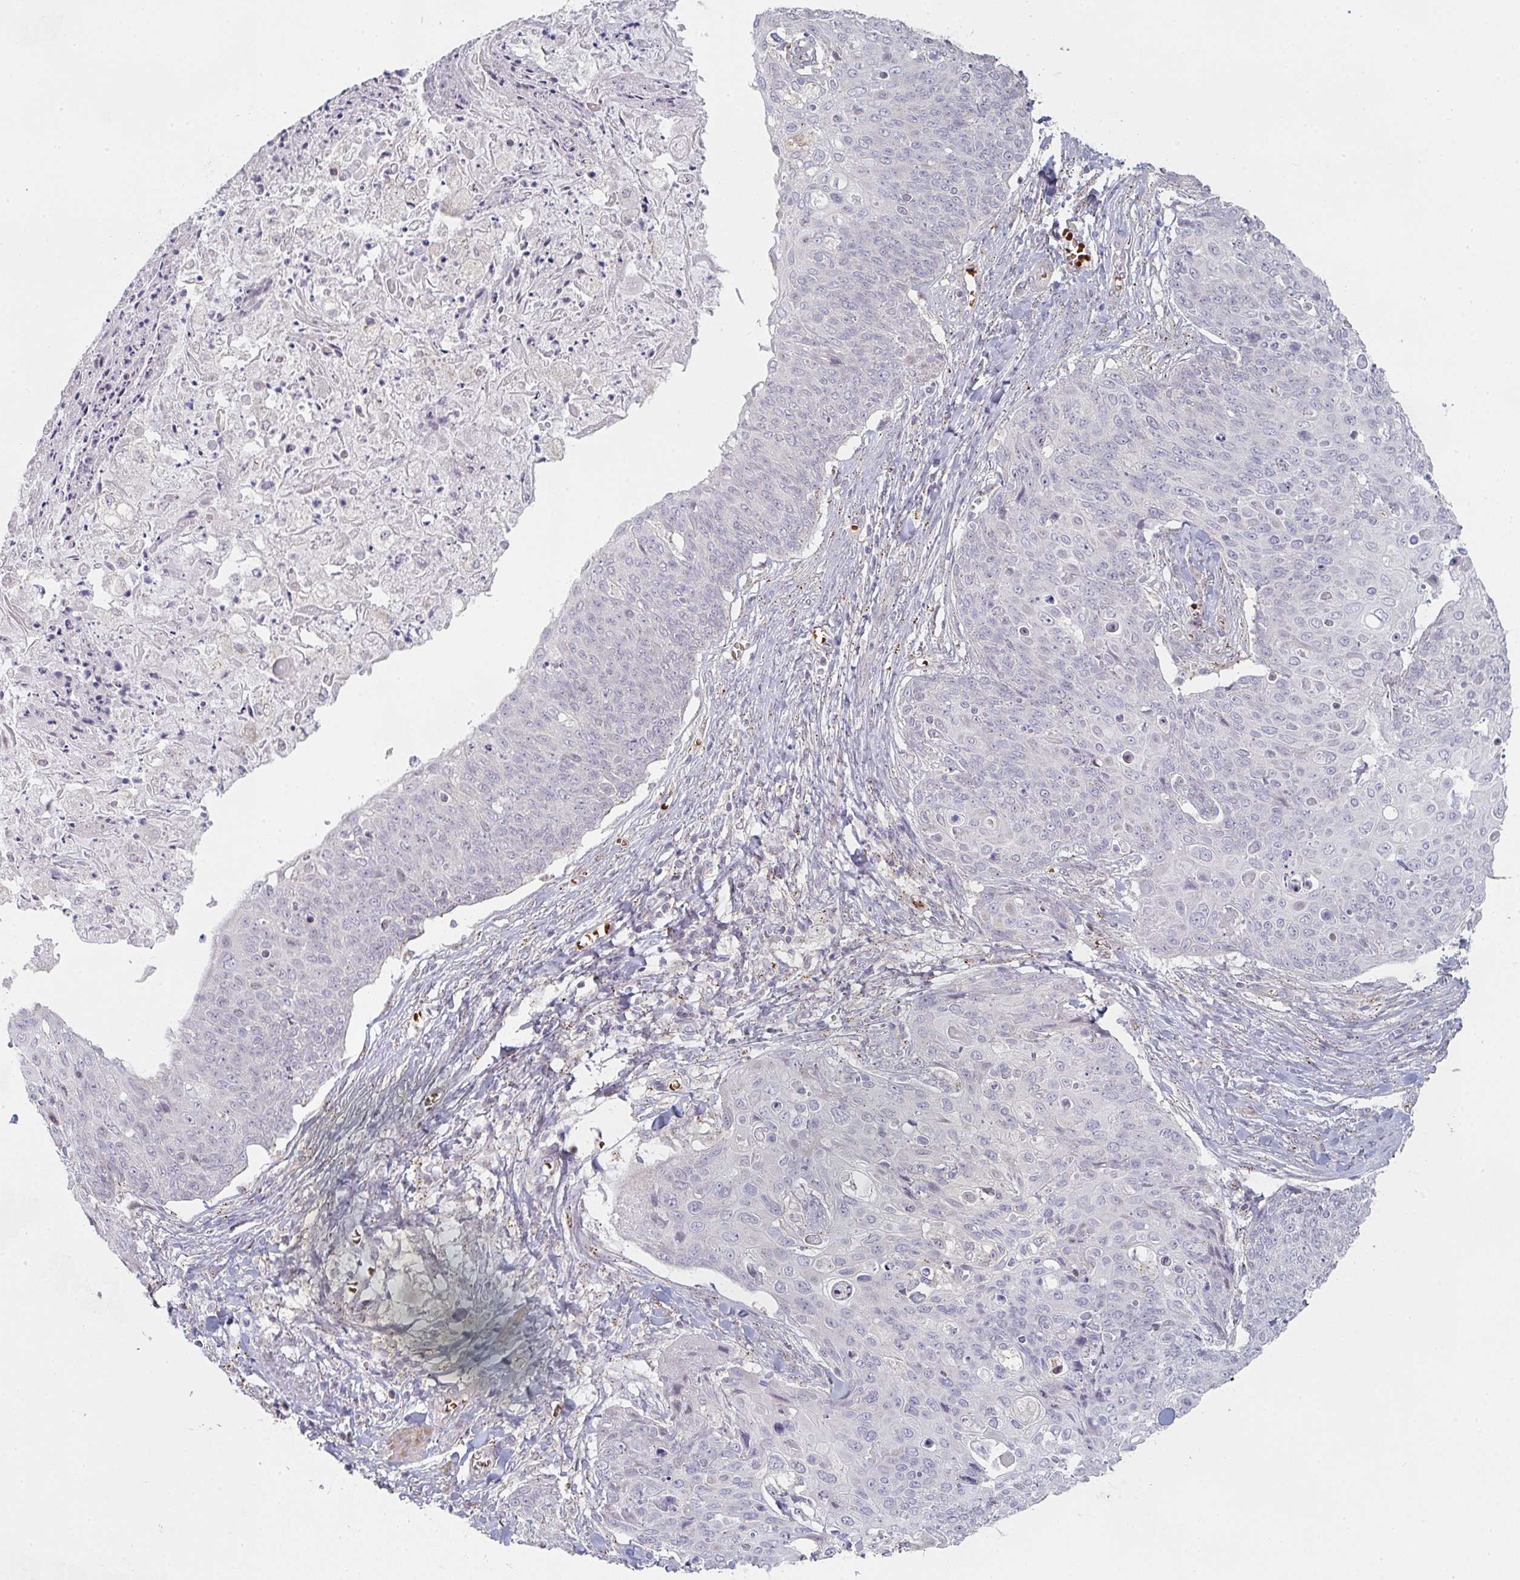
{"staining": {"intensity": "negative", "quantity": "none", "location": "none"}, "tissue": "skin cancer", "cell_type": "Tumor cells", "image_type": "cancer", "snomed": [{"axis": "morphology", "description": "Squamous cell carcinoma, NOS"}, {"axis": "topography", "description": "Skin"}, {"axis": "topography", "description": "Vulva"}], "caption": "Immunohistochemistry photomicrograph of human skin squamous cell carcinoma stained for a protein (brown), which shows no staining in tumor cells. Nuclei are stained in blue.", "gene": "ZNF526", "patient": {"sex": "female", "age": 85}}